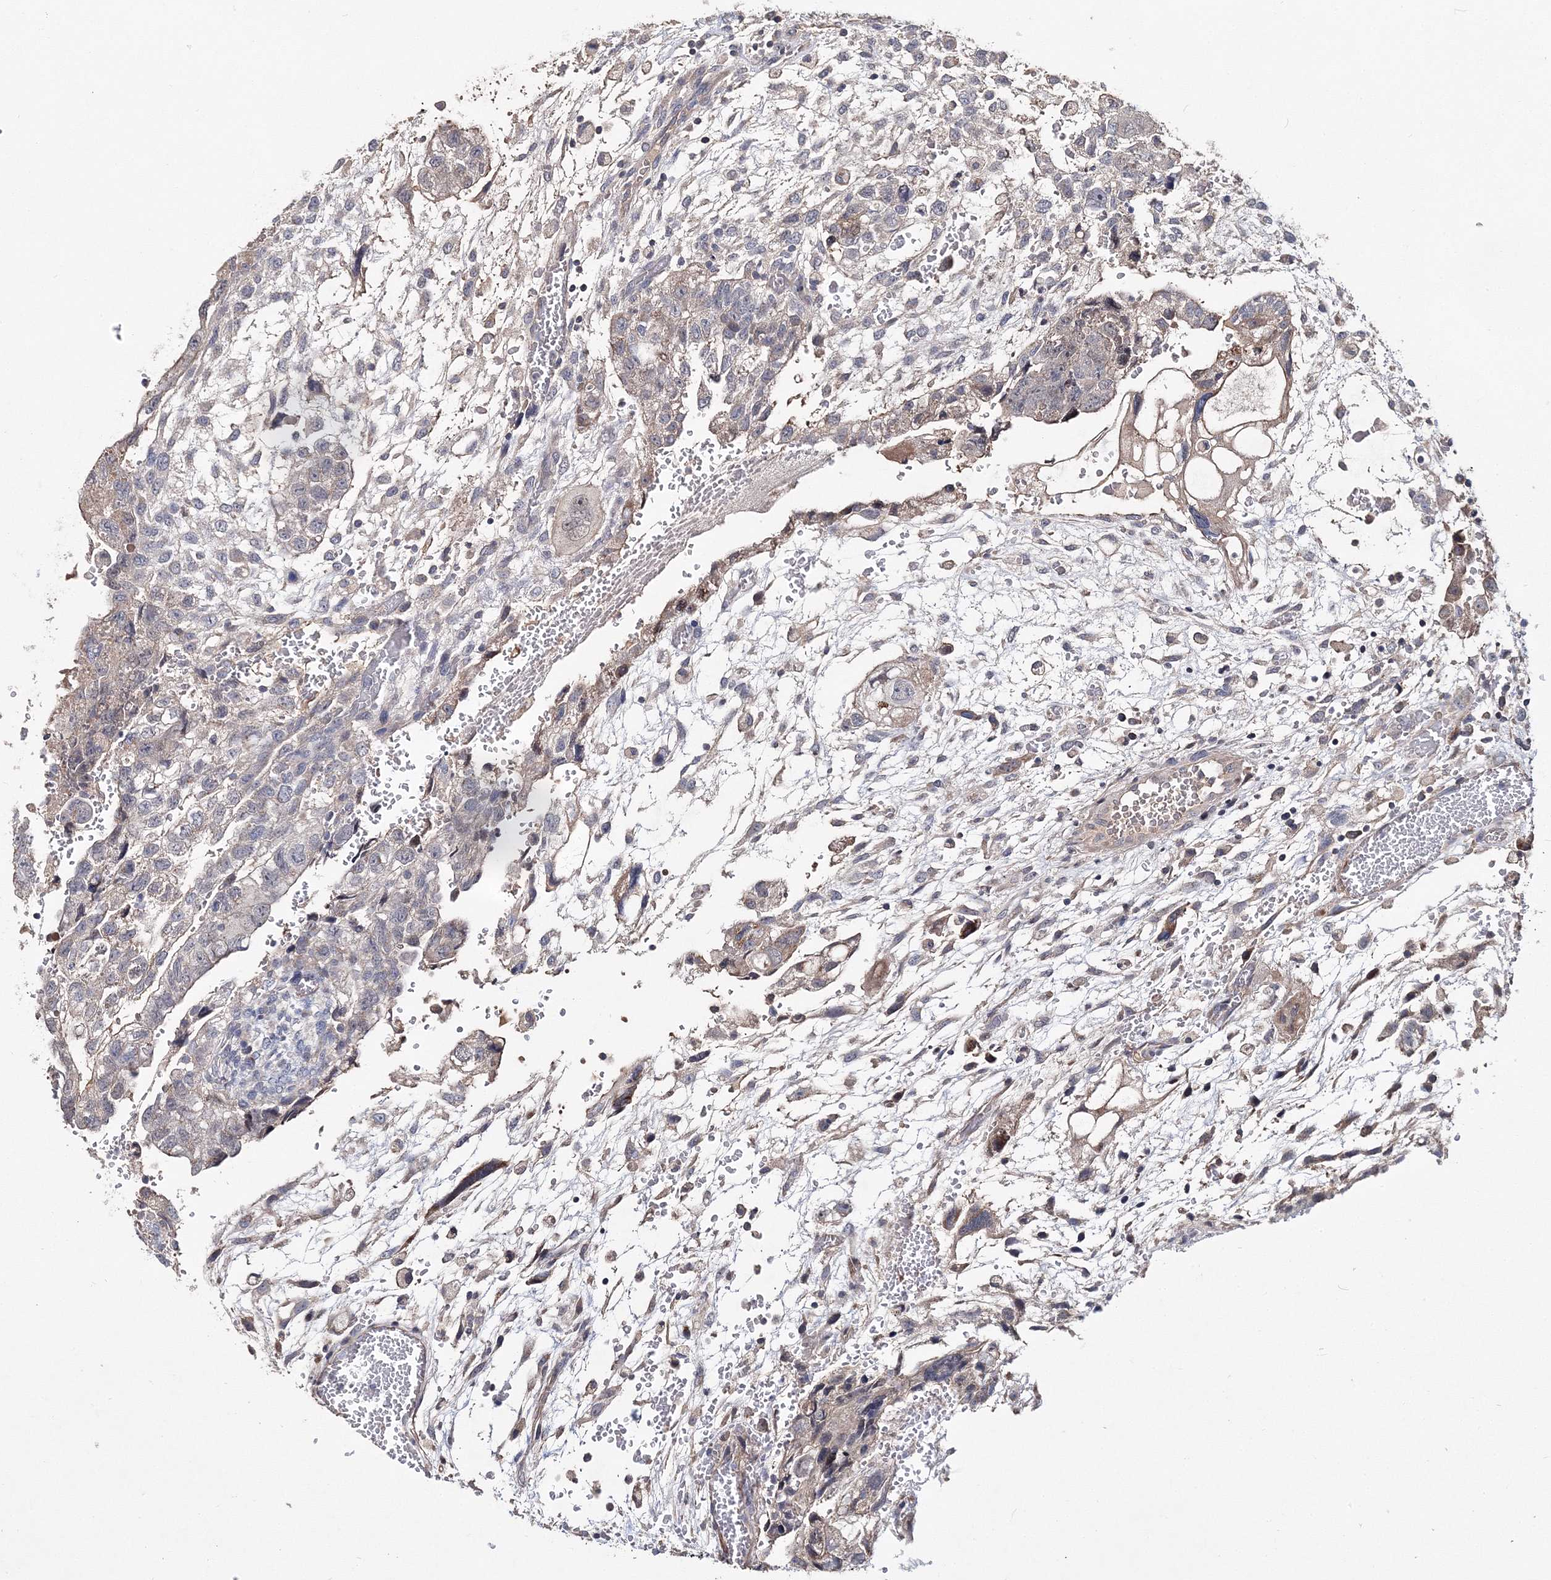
{"staining": {"intensity": "weak", "quantity": "<25%", "location": "cytoplasmic/membranous"}, "tissue": "testis cancer", "cell_type": "Tumor cells", "image_type": "cancer", "snomed": [{"axis": "morphology", "description": "Carcinoma, Embryonal, NOS"}, {"axis": "topography", "description": "Testis"}], "caption": "Protein analysis of testis cancer (embryonal carcinoma) displays no significant positivity in tumor cells.", "gene": "GJB5", "patient": {"sex": "male", "age": 36}}